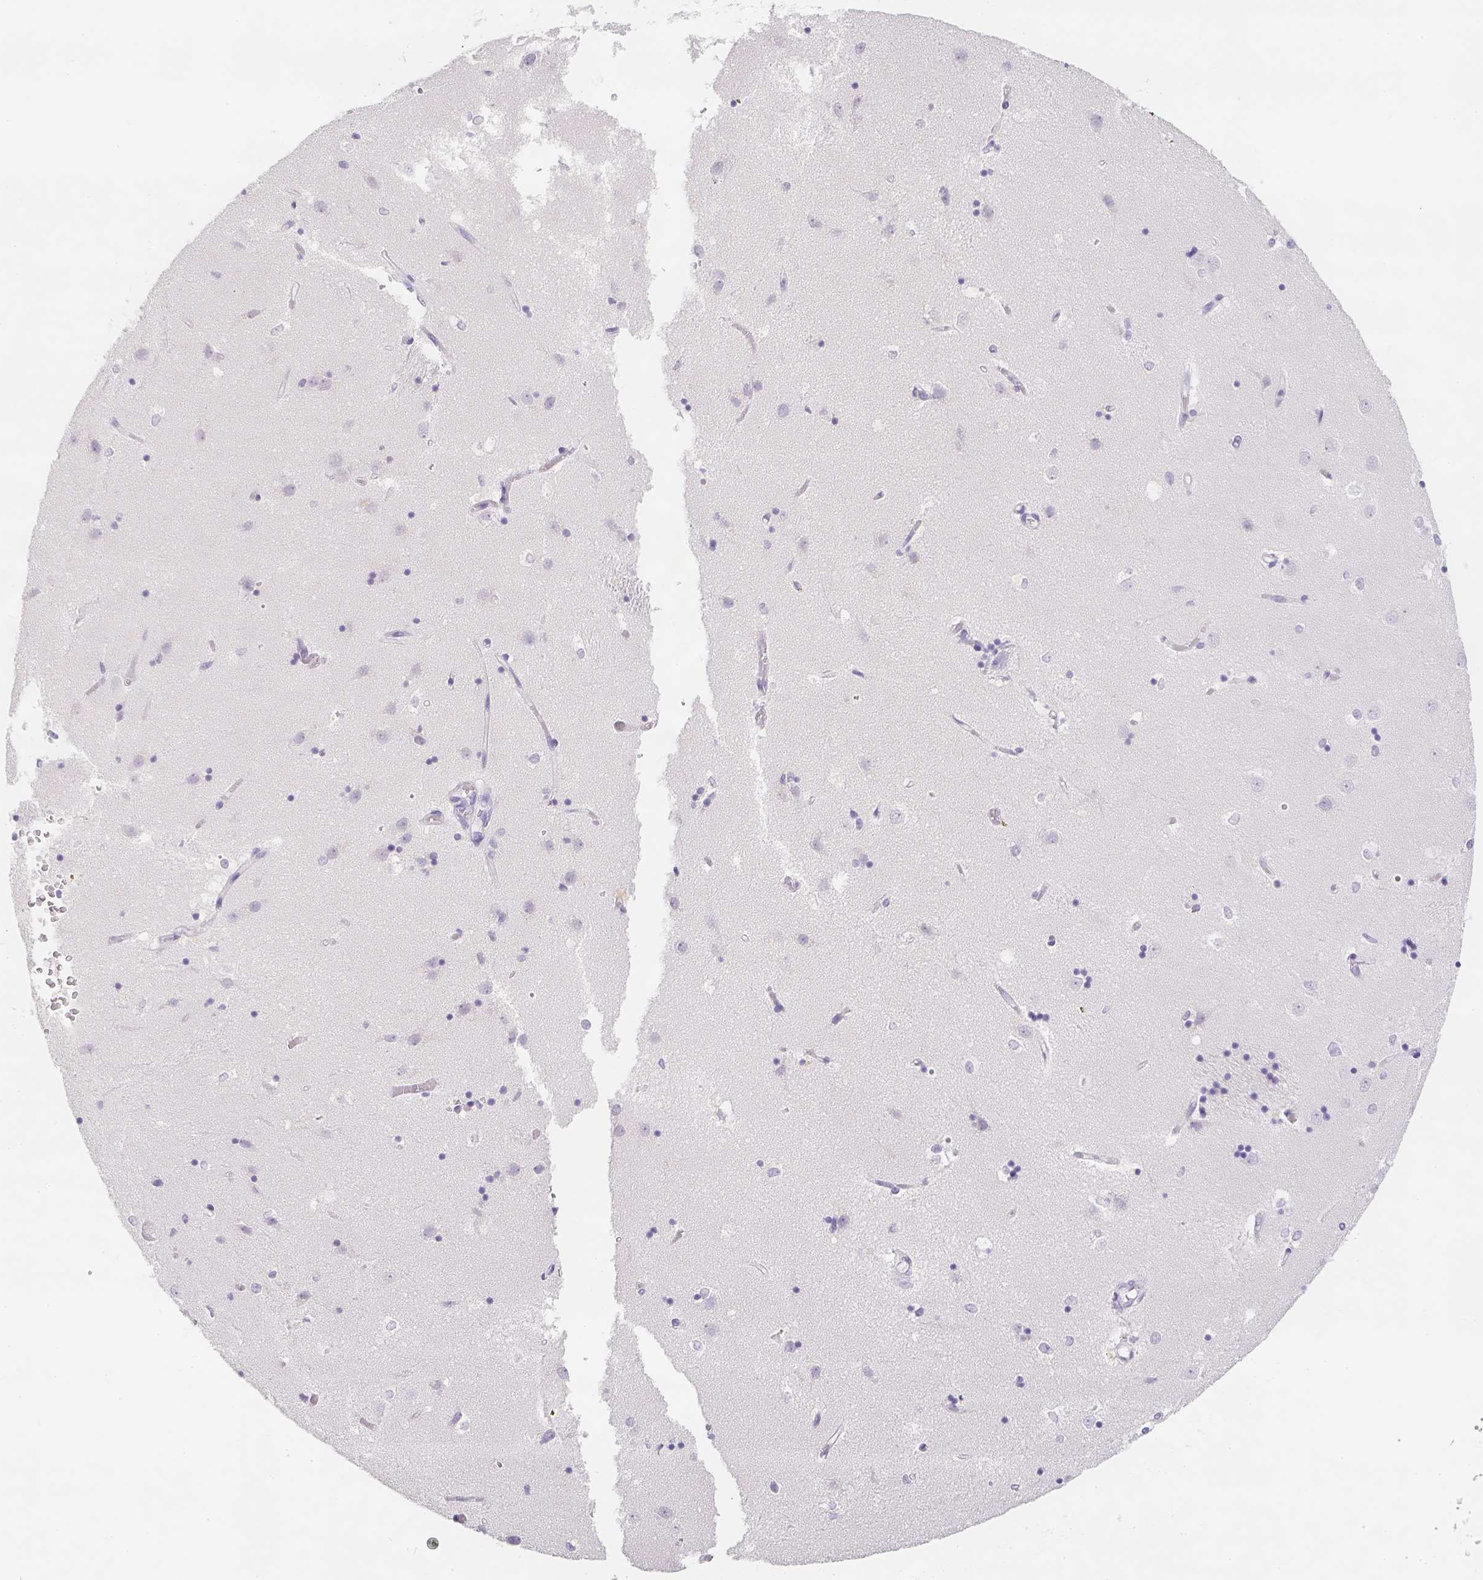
{"staining": {"intensity": "negative", "quantity": "none", "location": "none"}, "tissue": "caudate", "cell_type": "Glial cells", "image_type": "normal", "snomed": [{"axis": "morphology", "description": "Normal tissue, NOS"}, {"axis": "topography", "description": "Lateral ventricle wall"}], "caption": "Human caudate stained for a protein using immunohistochemistry displays no staining in glial cells.", "gene": "SLC18A1", "patient": {"sex": "male", "age": 54}}